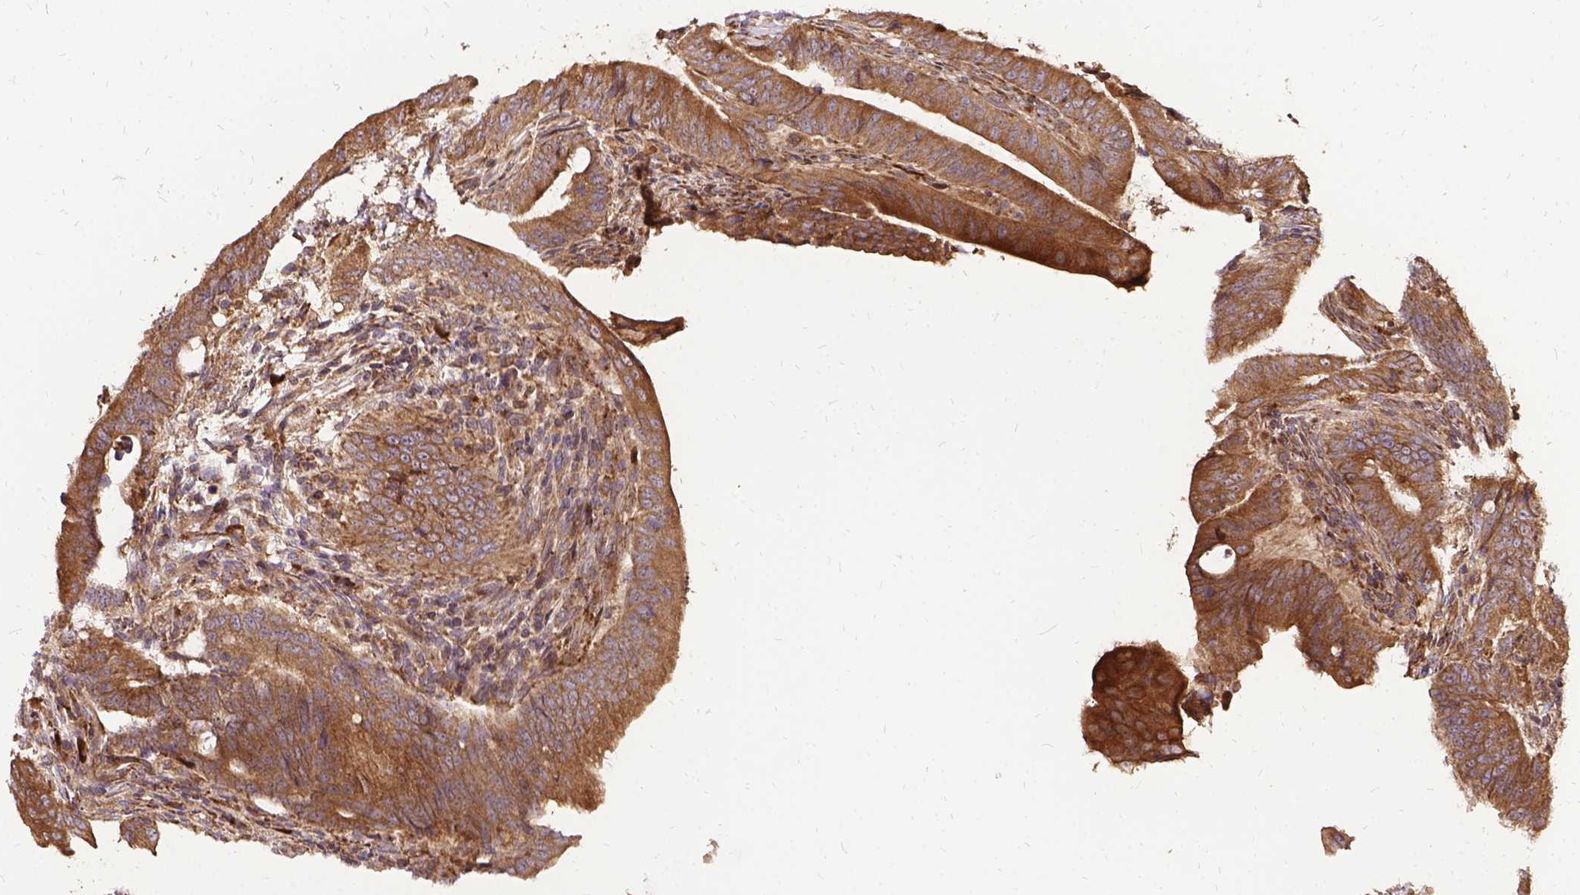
{"staining": {"intensity": "weak", "quantity": ">75%", "location": "cytoplasmic/membranous"}, "tissue": "colorectal cancer", "cell_type": "Tumor cells", "image_type": "cancer", "snomed": [{"axis": "morphology", "description": "Adenocarcinoma, NOS"}, {"axis": "topography", "description": "Colon"}], "caption": "Protein expression analysis of colorectal cancer (adenocarcinoma) exhibits weak cytoplasmic/membranous expression in about >75% of tumor cells.", "gene": "DENND6A", "patient": {"sex": "female", "age": 43}}